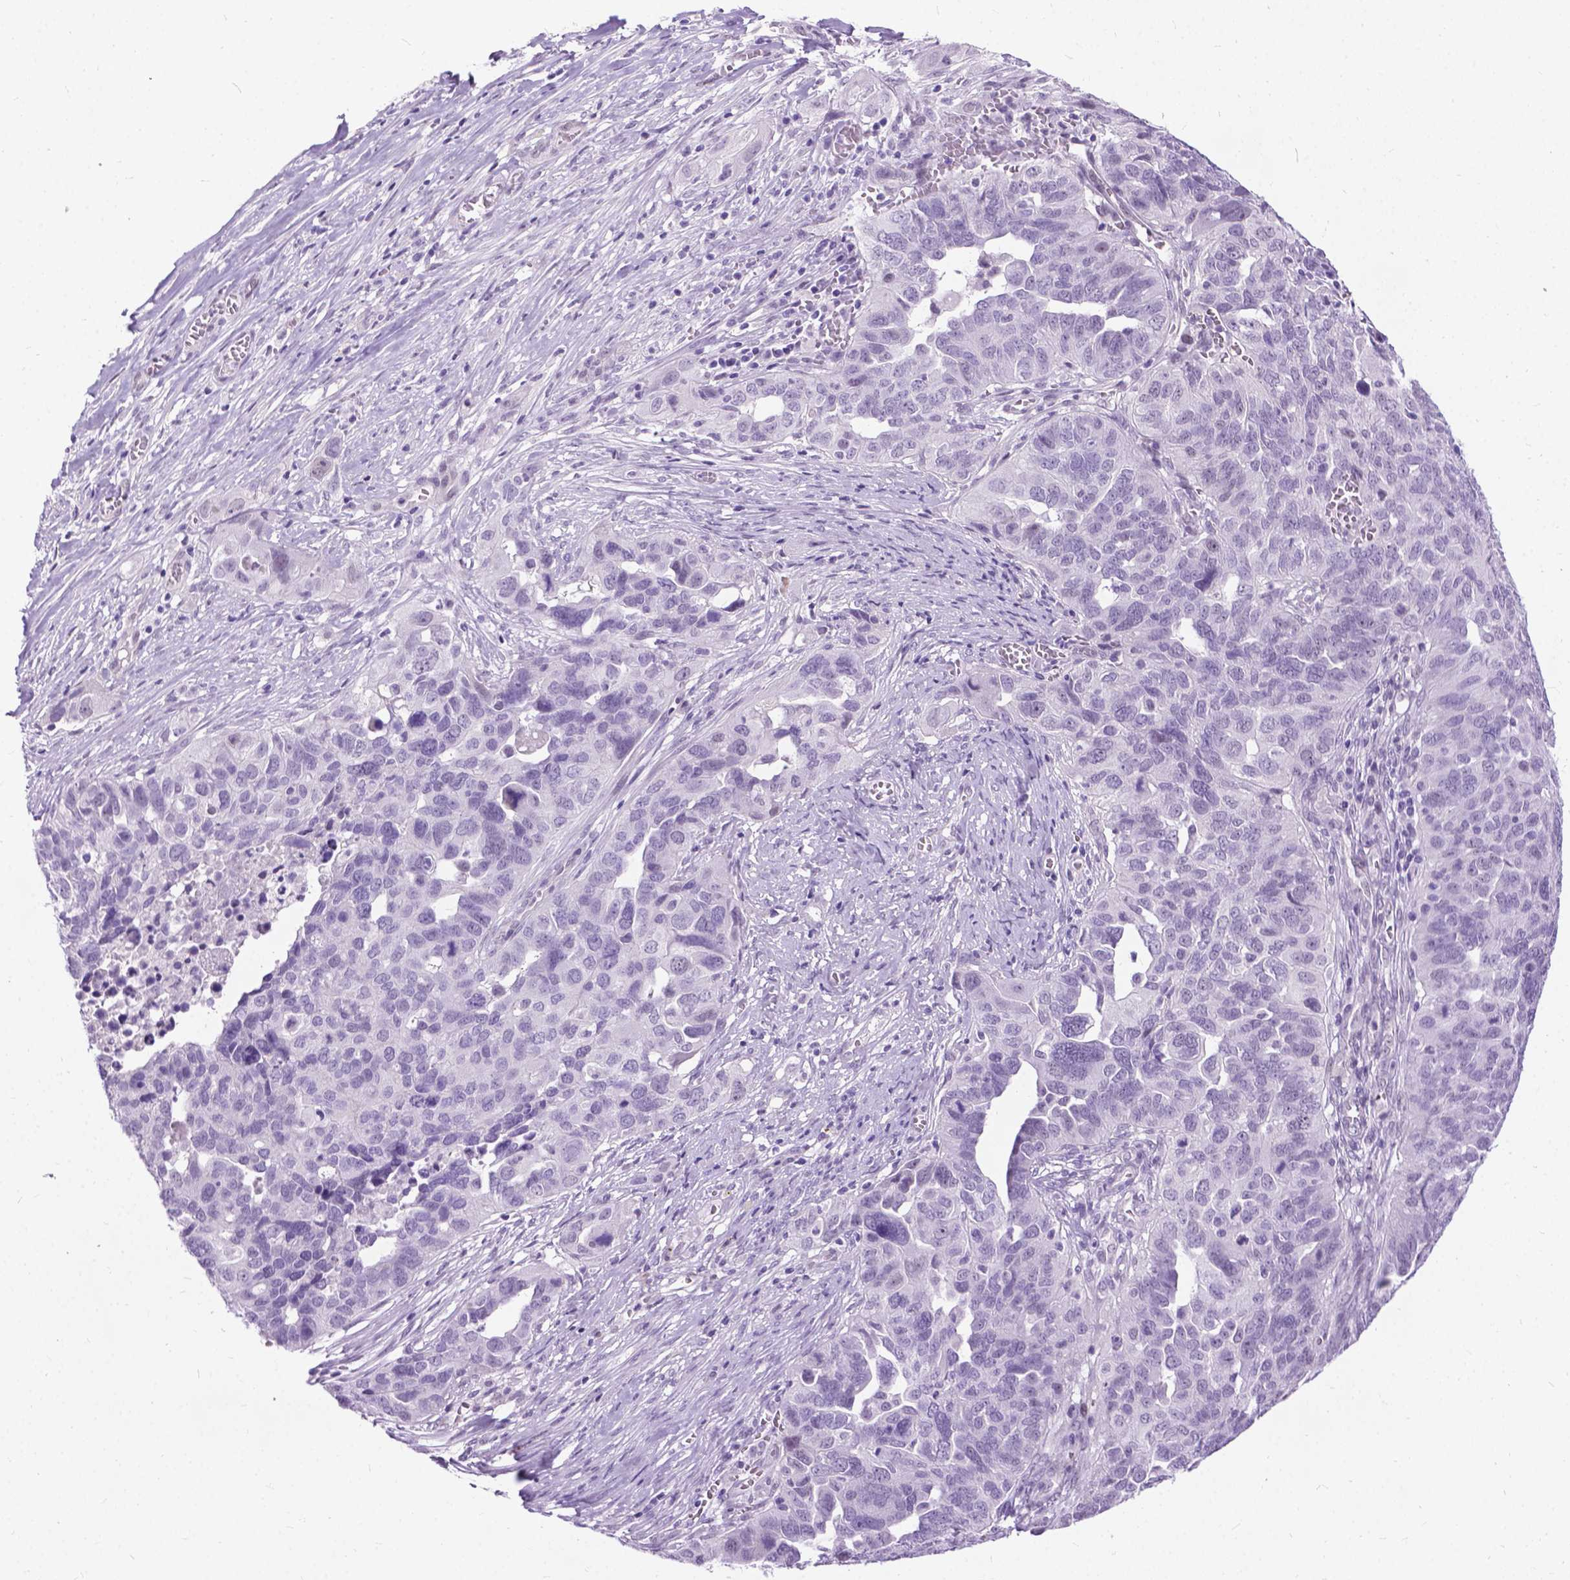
{"staining": {"intensity": "negative", "quantity": "none", "location": "none"}, "tissue": "ovarian cancer", "cell_type": "Tumor cells", "image_type": "cancer", "snomed": [{"axis": "morphology", "description": "Carcinoma, endometroid"}, {"axis": "topography", "description": "Soft tissue"}, {"axis": "topography", "description": "Ovary"}], "caption": "A high-resolution micrograph shows IHC staining of ovarian endometroid carcinoma, which displays no significant positivity in tumor cells.", "gene": "PROB1", "patient": {"sex": "female", "age": 52}}